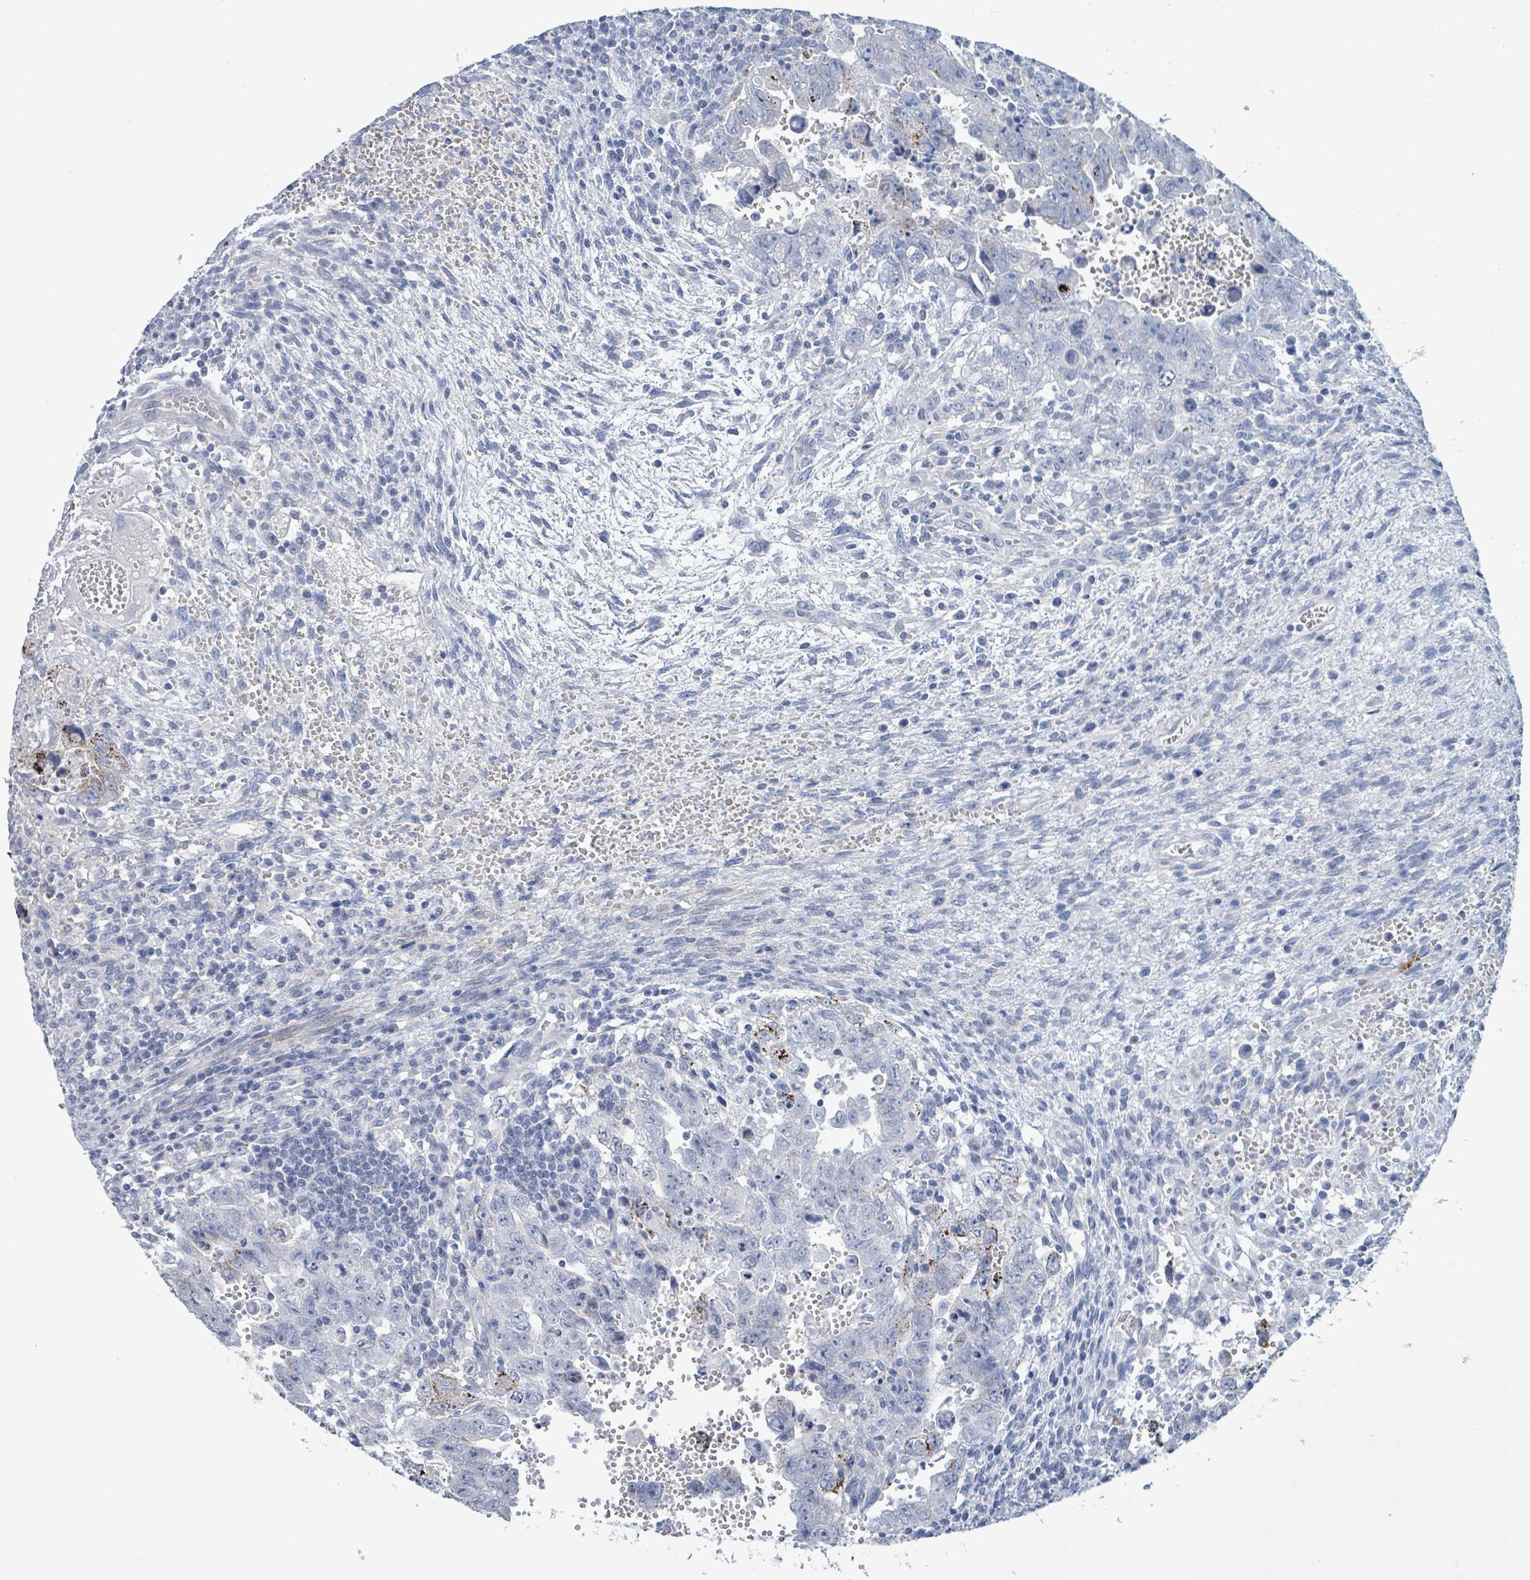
{"staining": {"intensity": "negative", "quantity": "none", "location": "none"}, "tissue": "testis cancer", "cell_type": "Tumor cells", "image_type": "cancer", "snomed": [{"axis": "morphology", "description": "Carcinoma, Embryonal, NOS"}, {"axis": "topography", "description": "Testis"}], "caption": "Immunohistochemistry image of testis cancer (embryonal carcinoma) stained for a protein (brown), which demonstrates no expression in tumor cells.", "gene": "PKLR", "patient": {"sex": "male", "age": 28}}